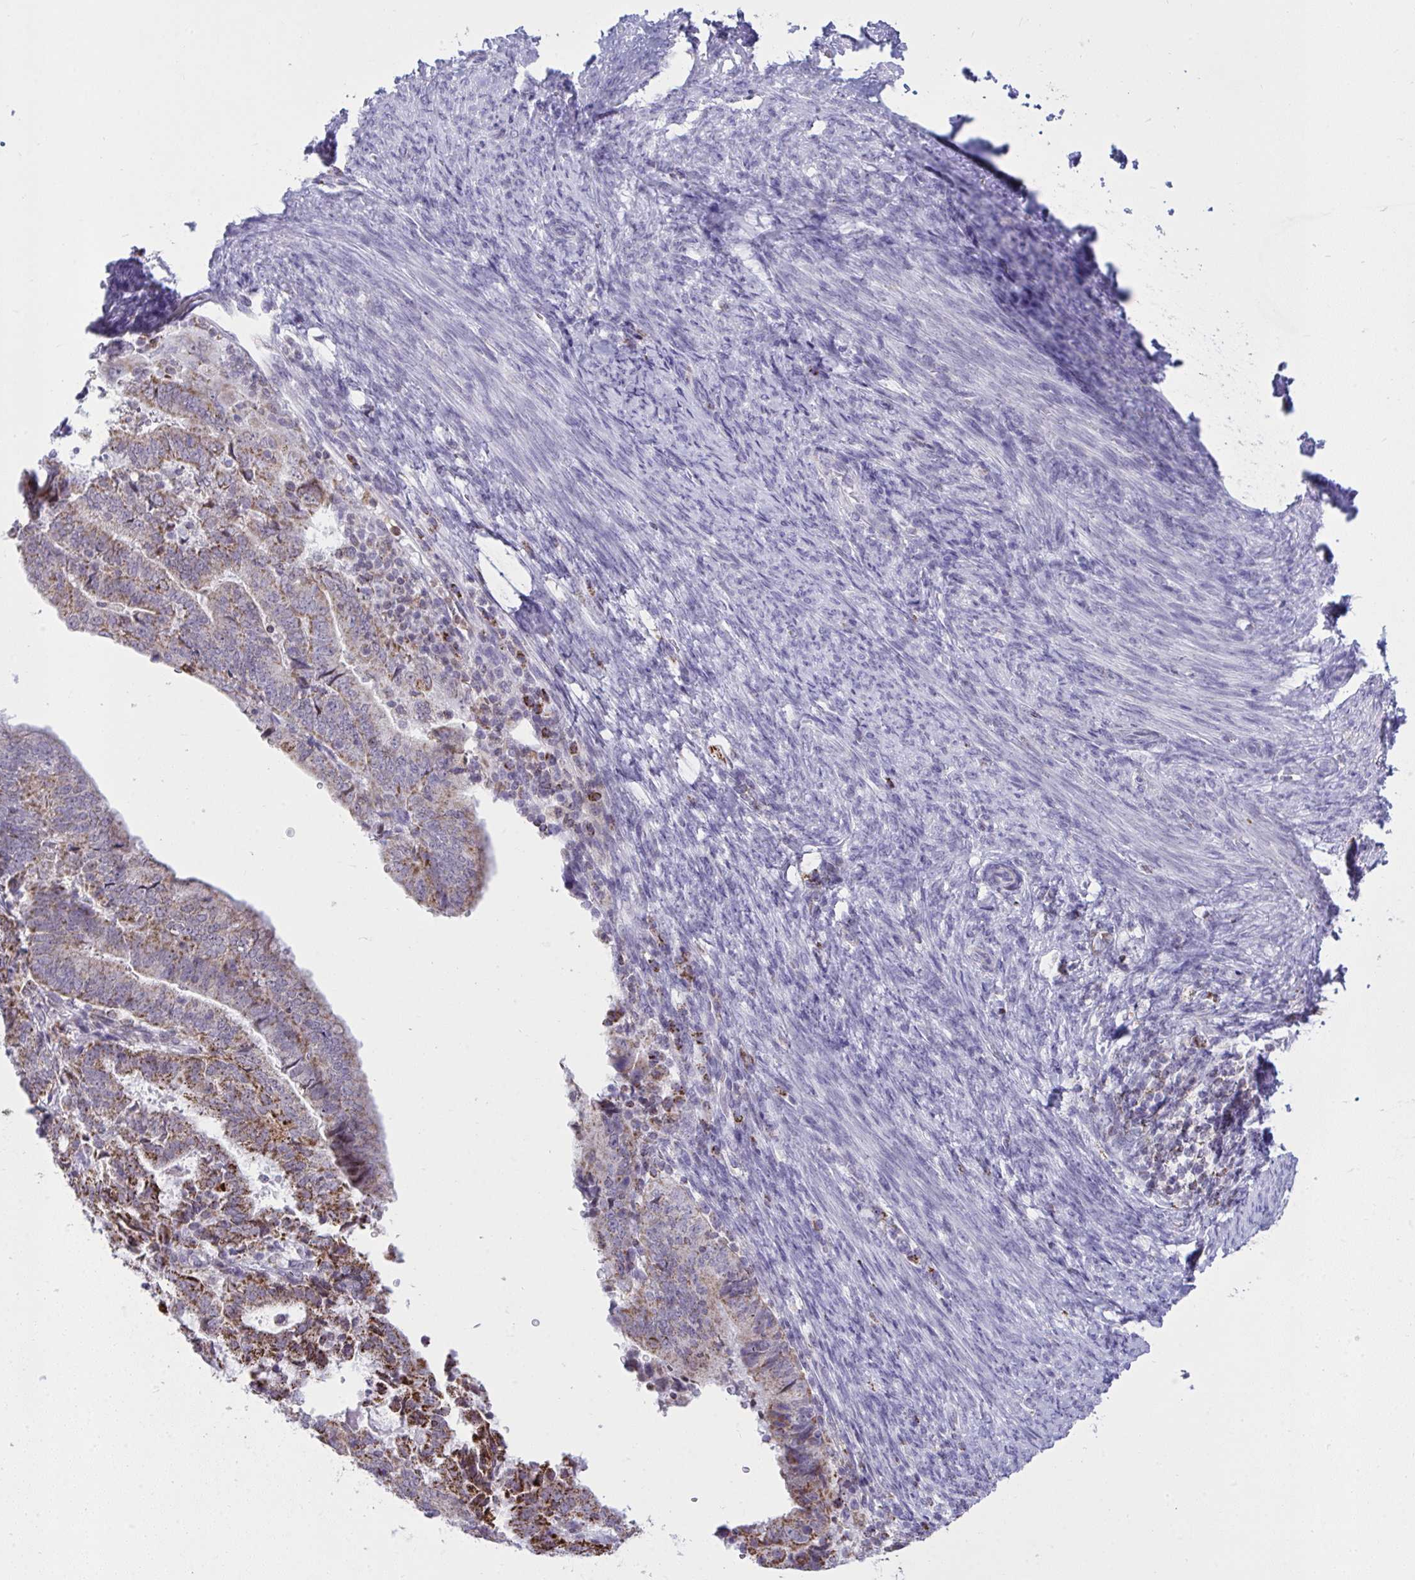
{"staining": {"intensity": "moderate", "quantity": "25%-75%", "location": "cytoplasmic/membranous"}, "tissue": "endometrial cancer", "cell_type": "Tumor cells", "image_type": "cancer", "snomed": [{"axis": "morphology", "description": "Adenocarcinoma, NOS"}, {"axis": "topography", "description": "Endometrium"}], "caption": "Immunohistochemical staining of human endometrial cancer exhibits moderate cytoplasmic/membranous protein positivity in about 25%-75% of tumor cells. The staining is performed using DAB brown chromogen to label protein expression. The nuclei are counter-stained blue using hematoxylin.", "gene": "PLA2G12B", "patient": {"sex": "female", "age": 70}}